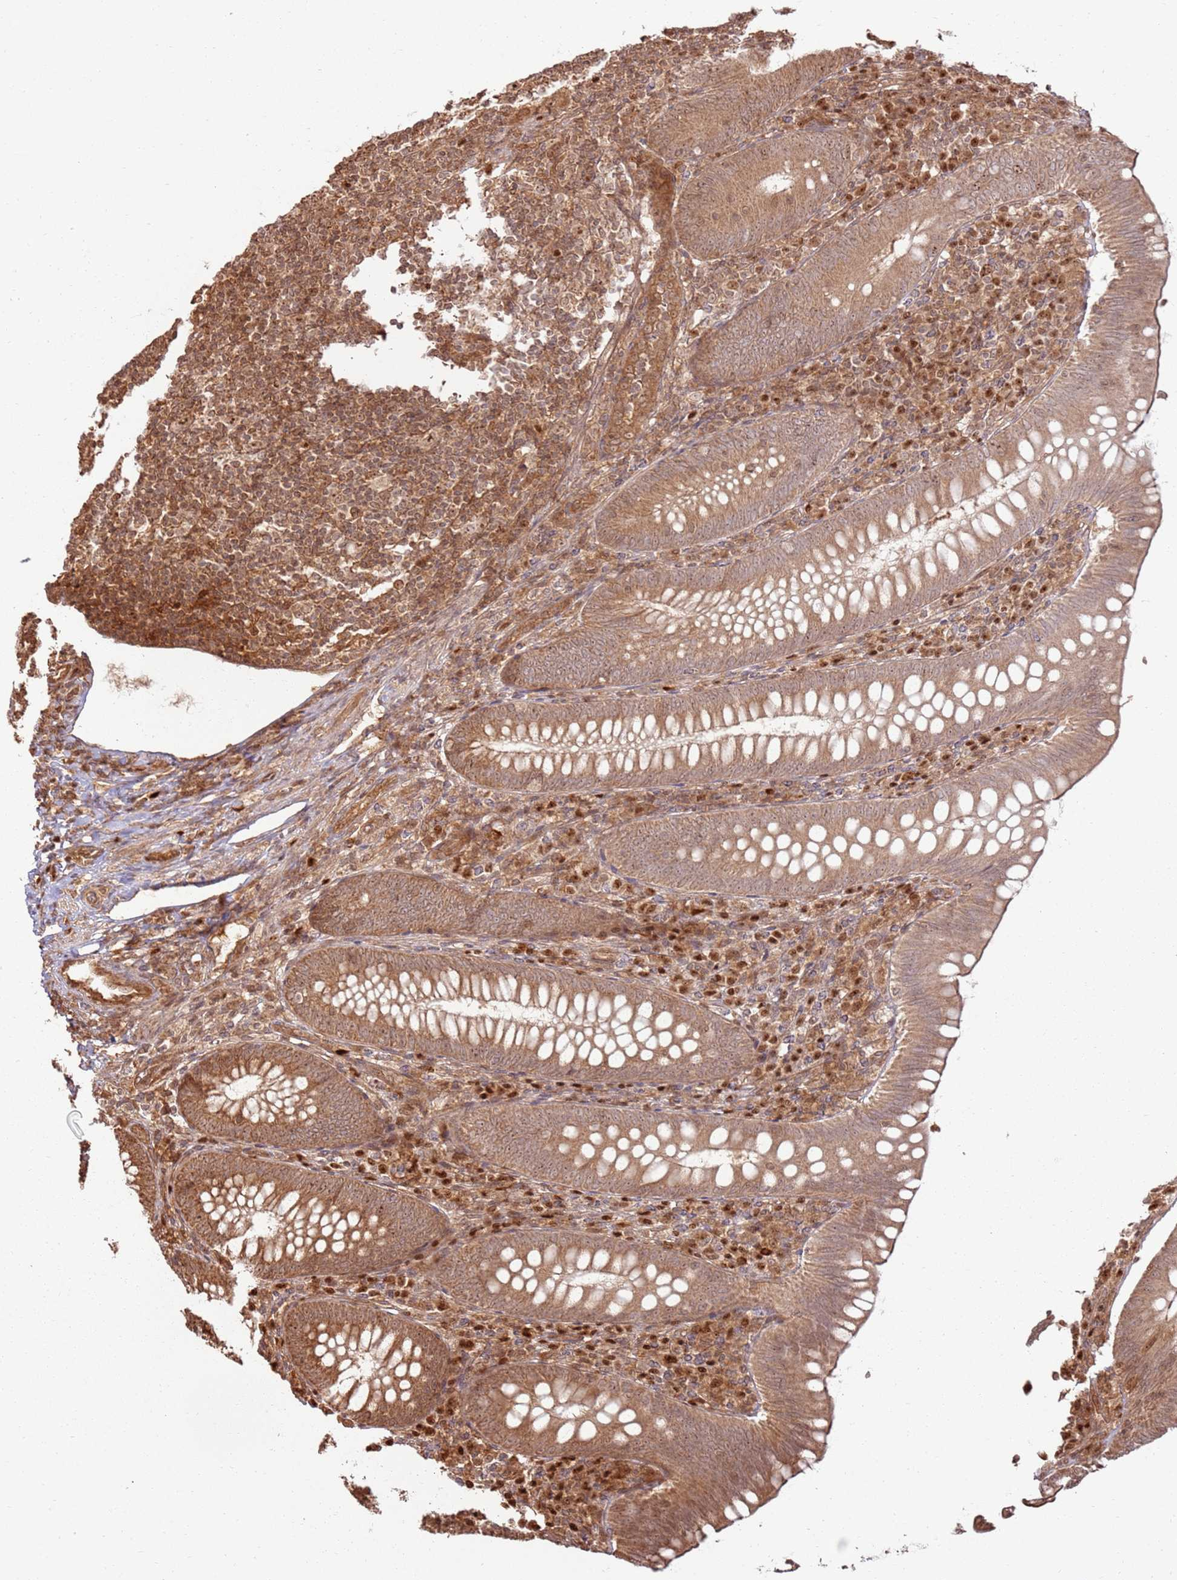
{"staining": {"intensity": "moderate", "quantity": ">75%", "location": "cytoplasmic/membranous"}, "tissue": "appendix", "cell_type": "Glandular cells", "image_type": "normal", "snomed": [{"axis": "morphology", "description": "Normal tissue, NOS"}, {"axis": "topography", "description": "Appendix"}], "caption": "Protein expression analysis of normal appendix exhibits moderate cytoplasmic/membranous expression in approximately >75% of glandular cells.", "gene": "TBC1D13", "patient": {"sex": "male", "age": 14}}